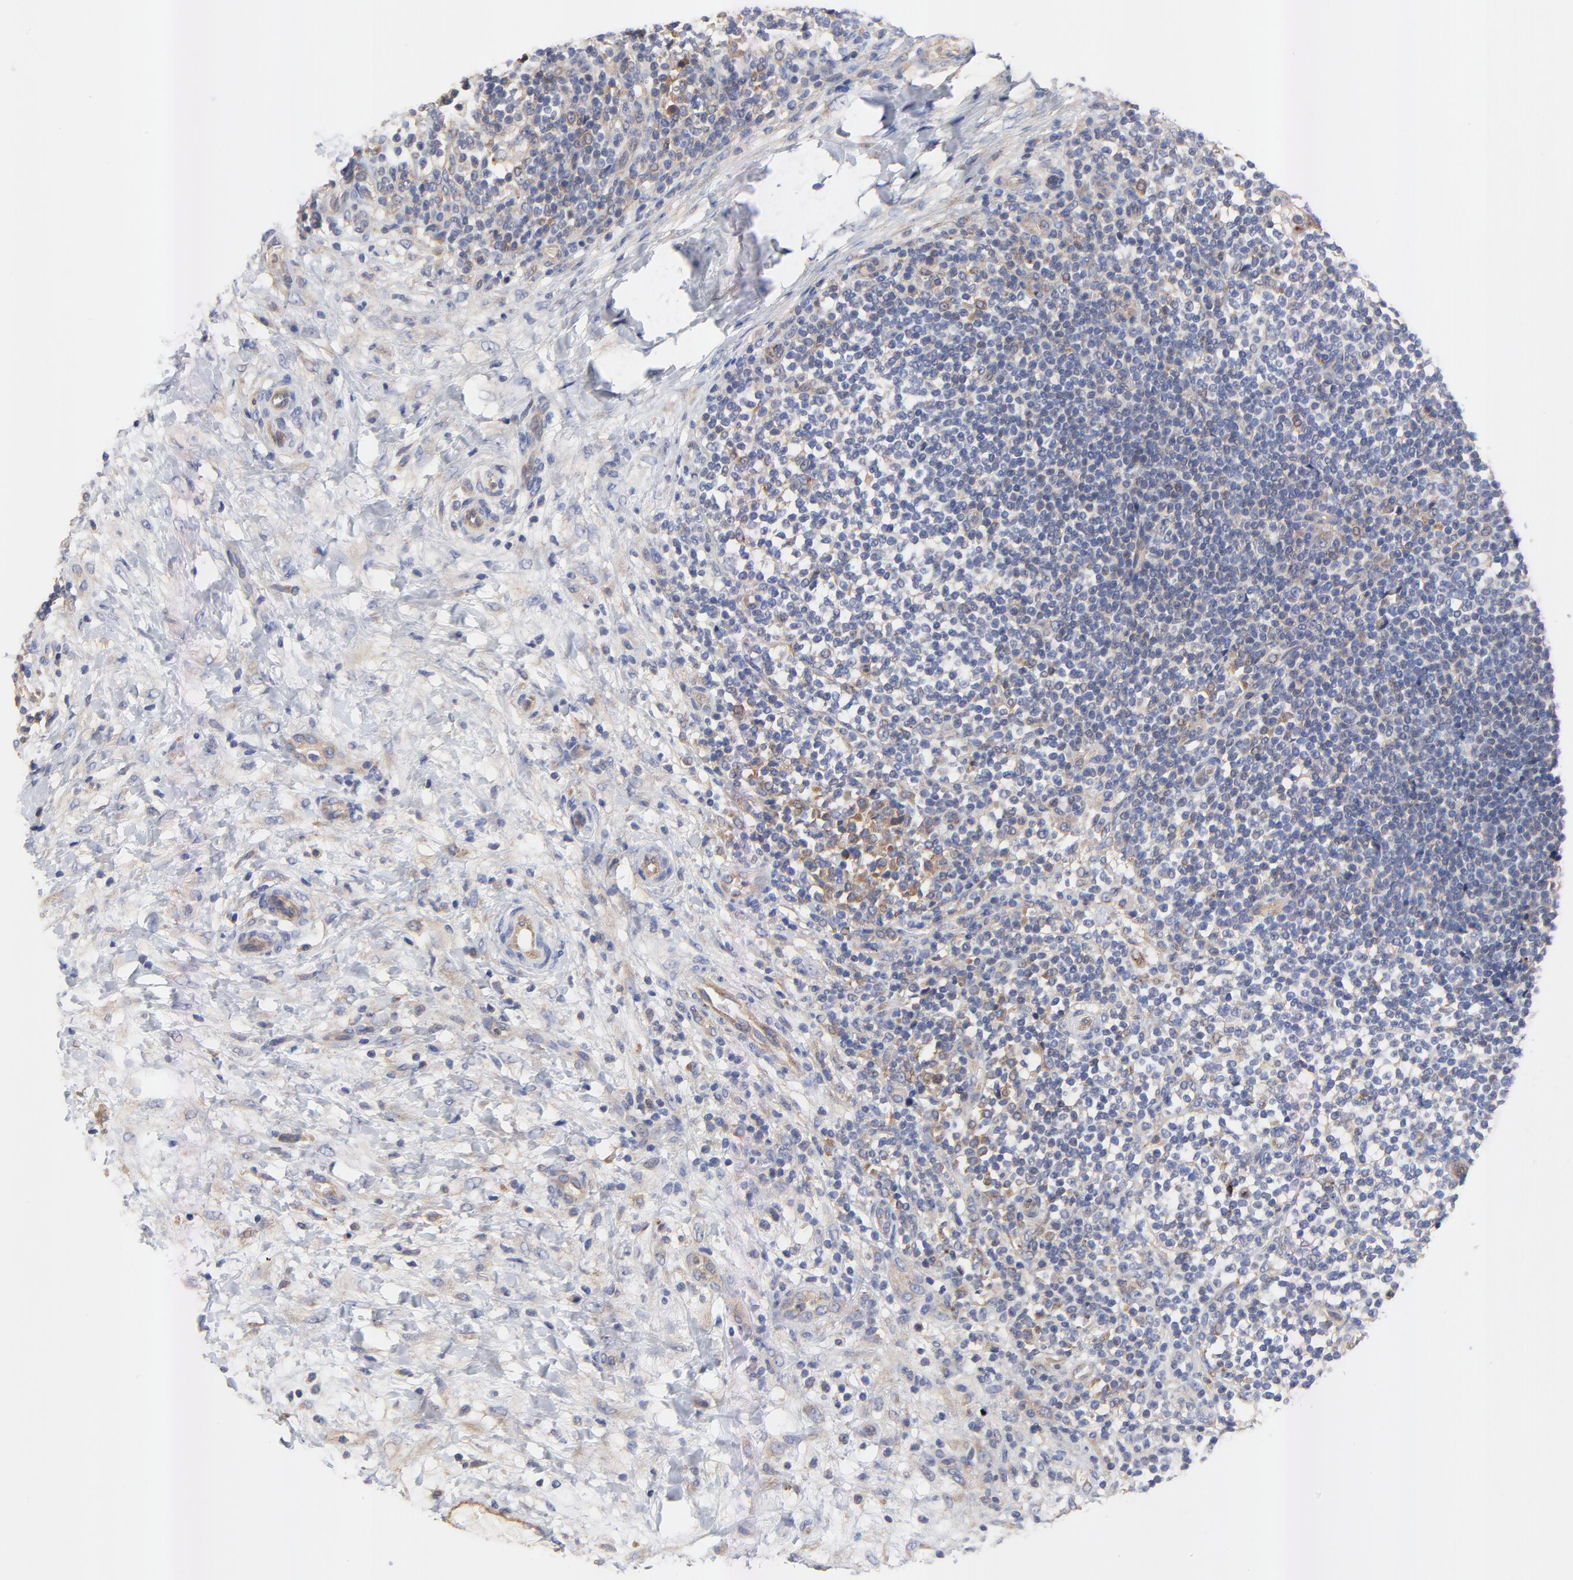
{"staining": {"intensity": "negative", "quantity": "none", "location": "none"}, "tissue": "lymphoma", "cell_type": "Tumor cells", "image_type": "cancer", "snomed": [{"axis": "morphology", "description": "Malignant lymphoma, non-Hodgkin's type, Low grade"}, {"axis": "topography", "description": "Lymph node"}], "caption": "The histopathology image reveals no staining of tumor cells in malignant lymphoma, non-Hodgkin's type (low-grade).", "gene": "FBXL2", "patient": {"sex": "female", "age": 76}}